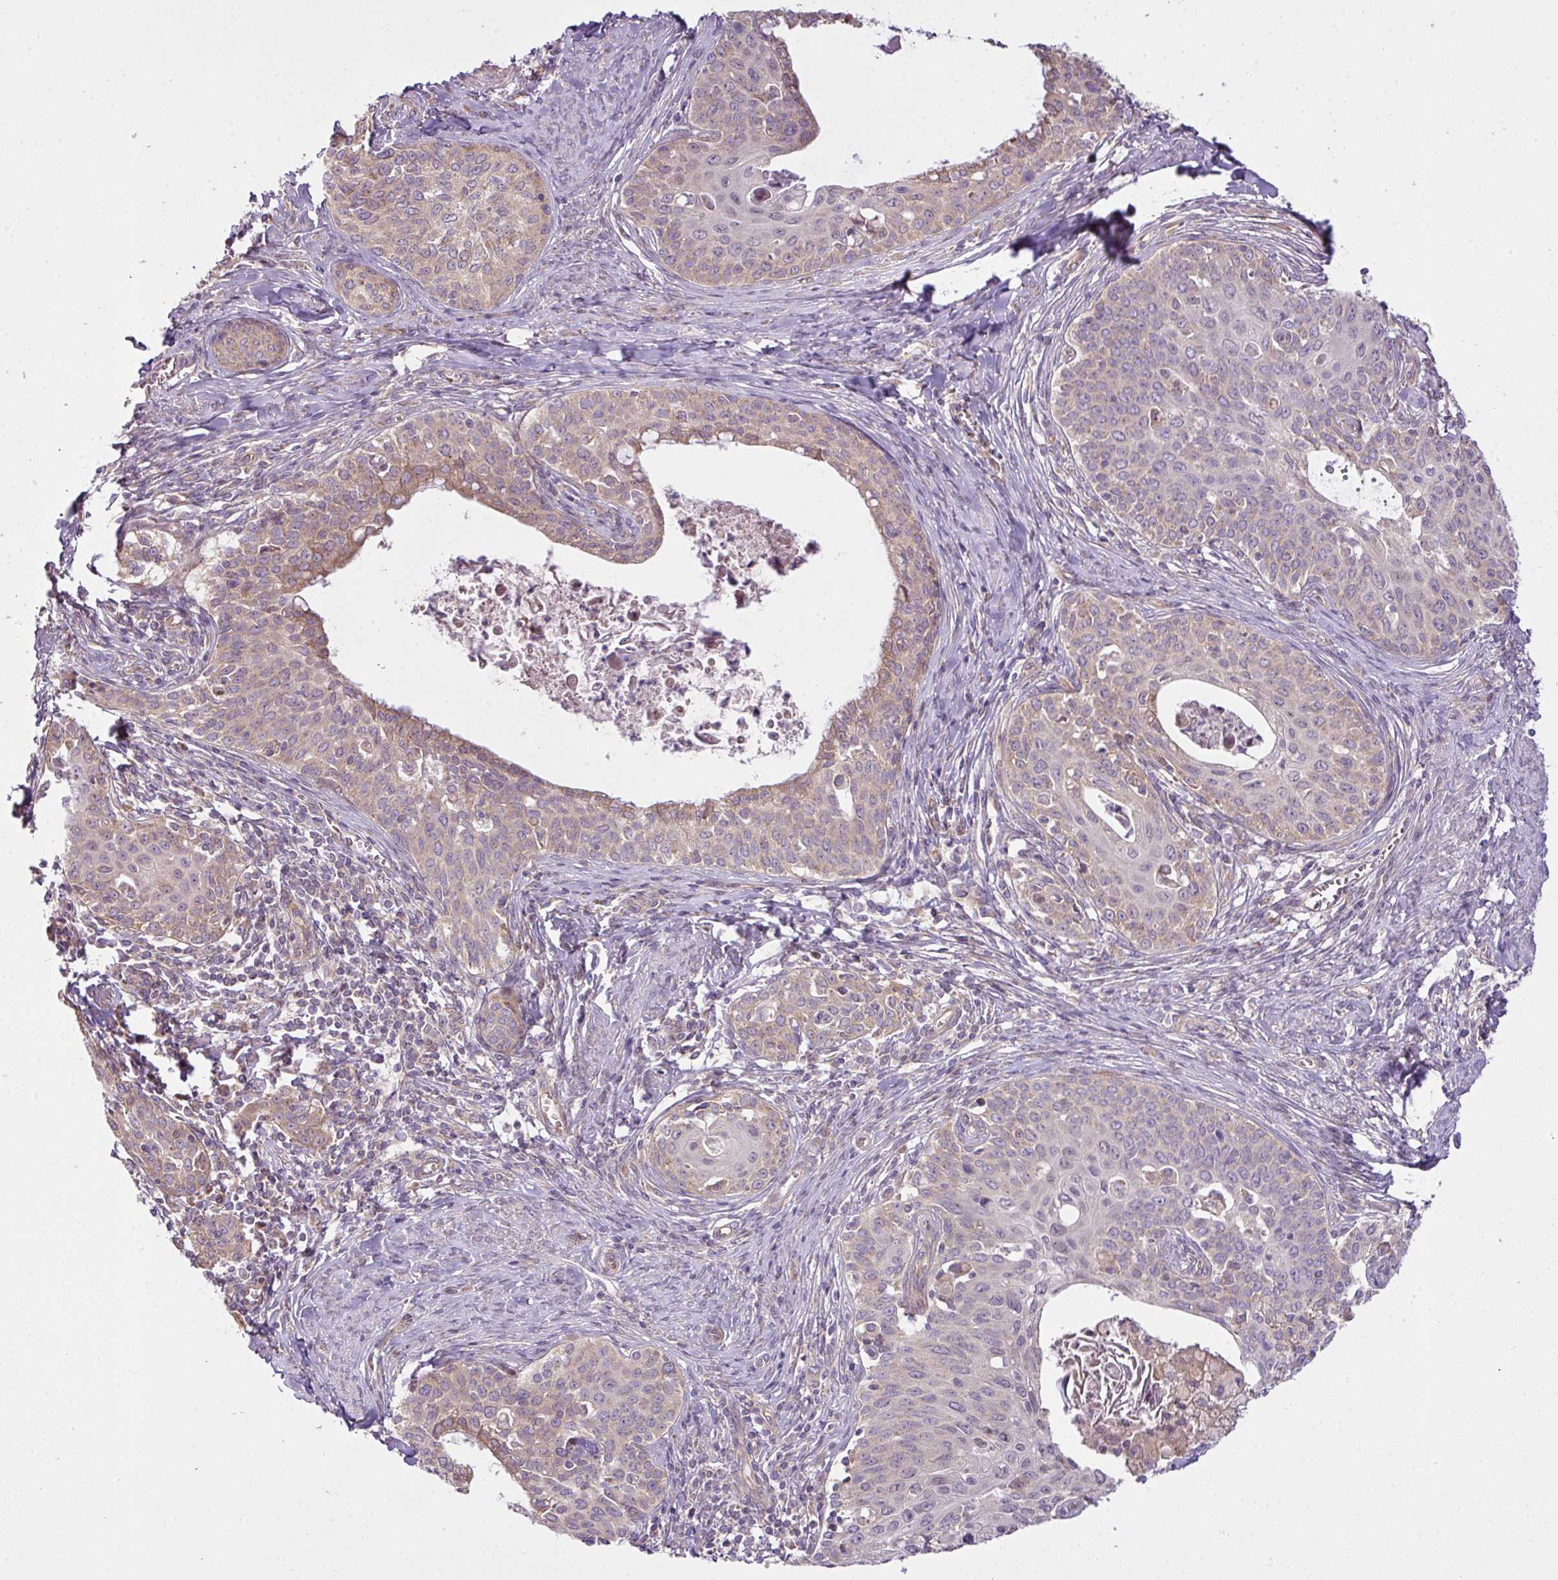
{"staining": {"intensity": "weak", "quantity": "25%-75%", "location": "cytoplasmic/membranous"}, "tissue": "cervical cancer", "cell_type": "Tumor cells", "image_type": "cancer", "snomed": [{"axis": "morphology", "description": "Squamous cell carcinoma, NOS"}, {"axis": "morphology", "description": "Adenocarcinoma, NOS"}, {"axis": "topography", "description": "Cervix"}], "caption": "The histopathology image displays a brown stain indicating the presence of a protein in the cytoplasmic/membranous of tumor cells in squamous cell carcinoma (cervical). The protein of interest is shown in brown color, while the nuclei are stained blue.", "gene": "COX18", "patient": {"sex": "female", "age": 52}}